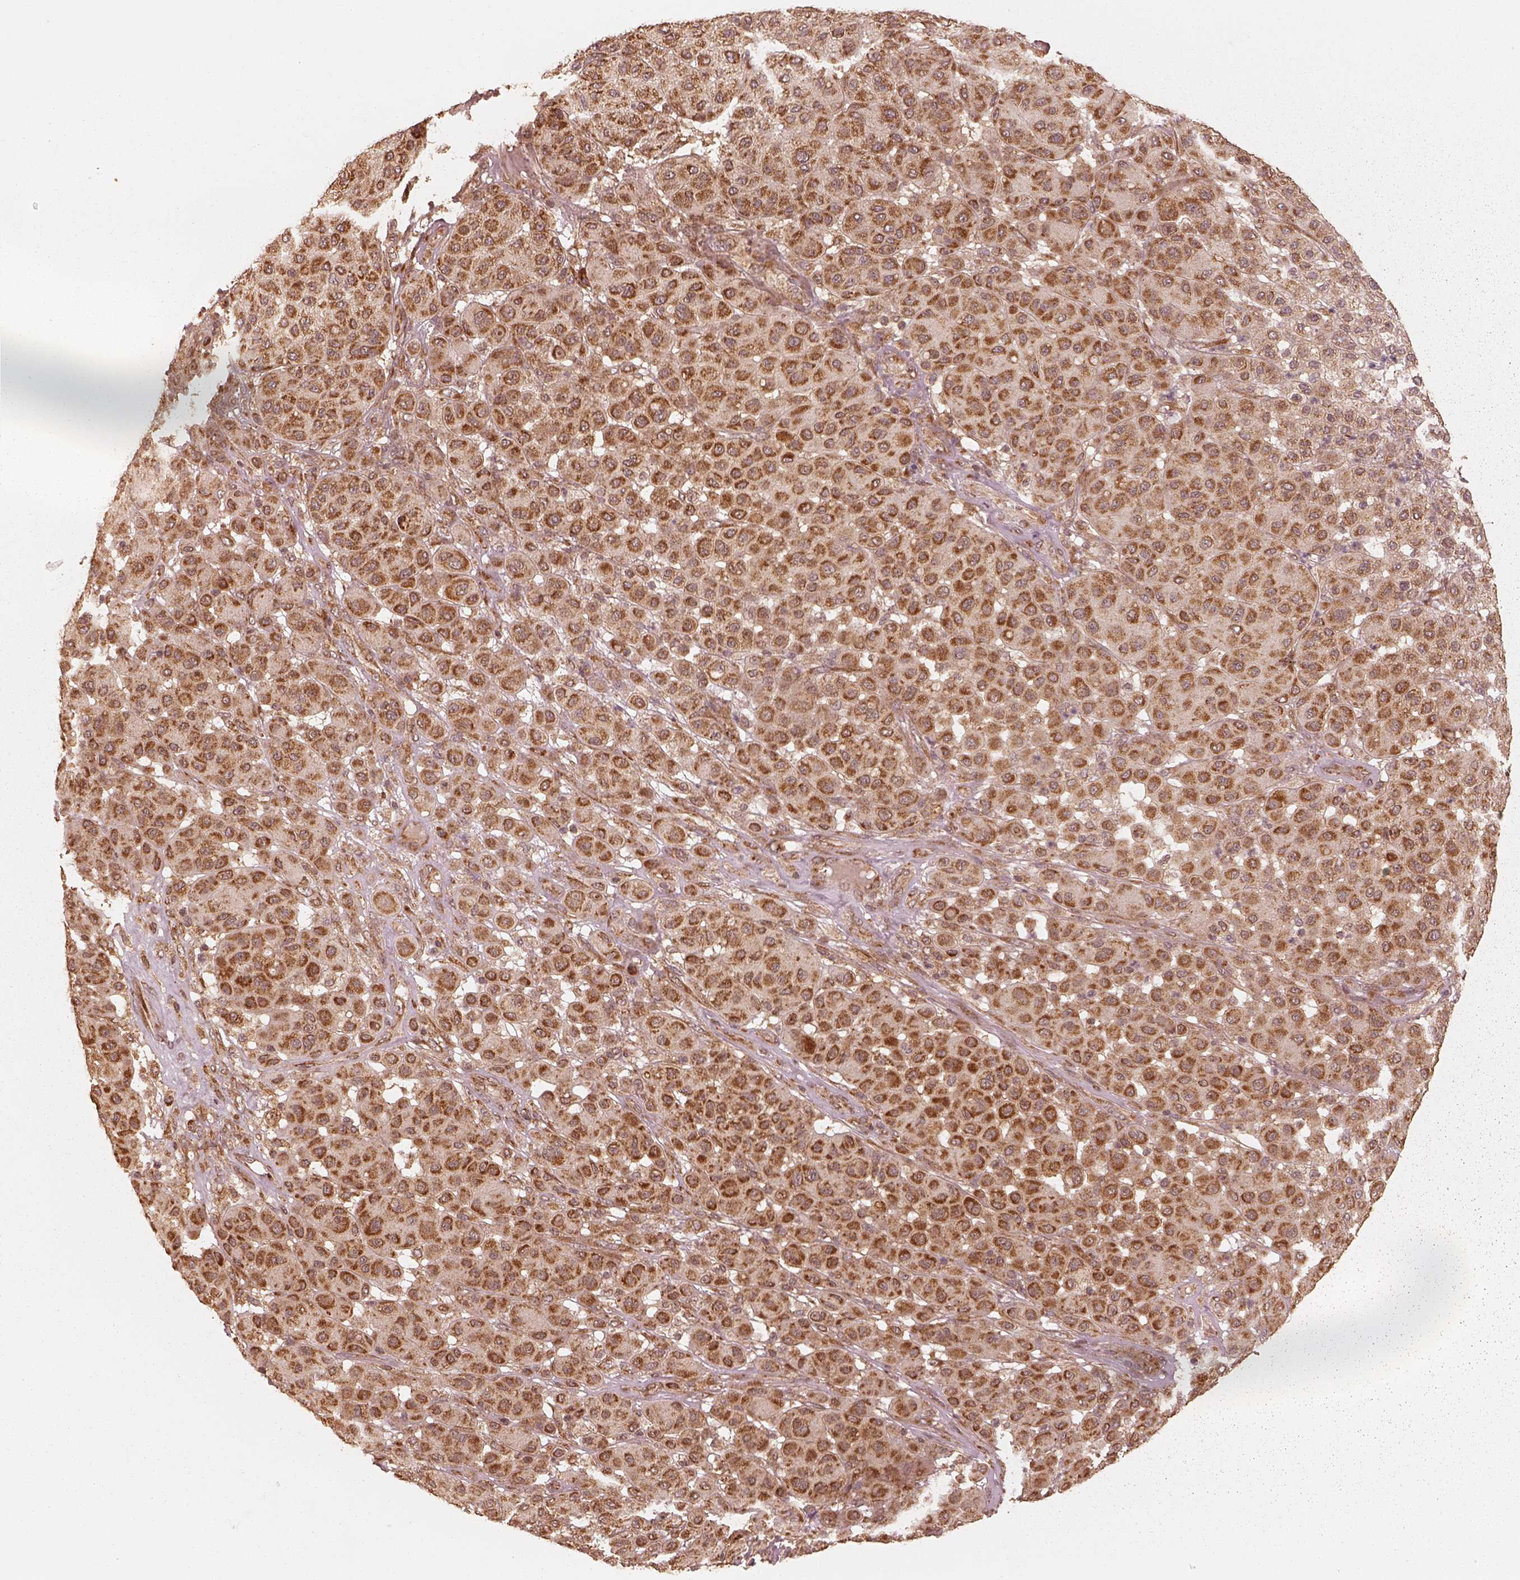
{"staining": {"intensity": "strong", "quantity": ">75%", "location": "cytoplasmic/membranous"}, "tissue": "melanoma", "cell_type": "Tumor cells", "image_type": "cancer", "snomed": [{"axis": "morphology", "description": "Malignant melanoma, Metastatic site"}, {"axis": "topography", "description": "Smooth muscle"}], "caption": "Immunohistochemistry (DAB) staining of melanoma exhibits strong cytoplasmic/membranous protein staining in about >75% of tumor cells.", "gene": "DNAJC25", "patient": {"sex": "male", "age": 41}}